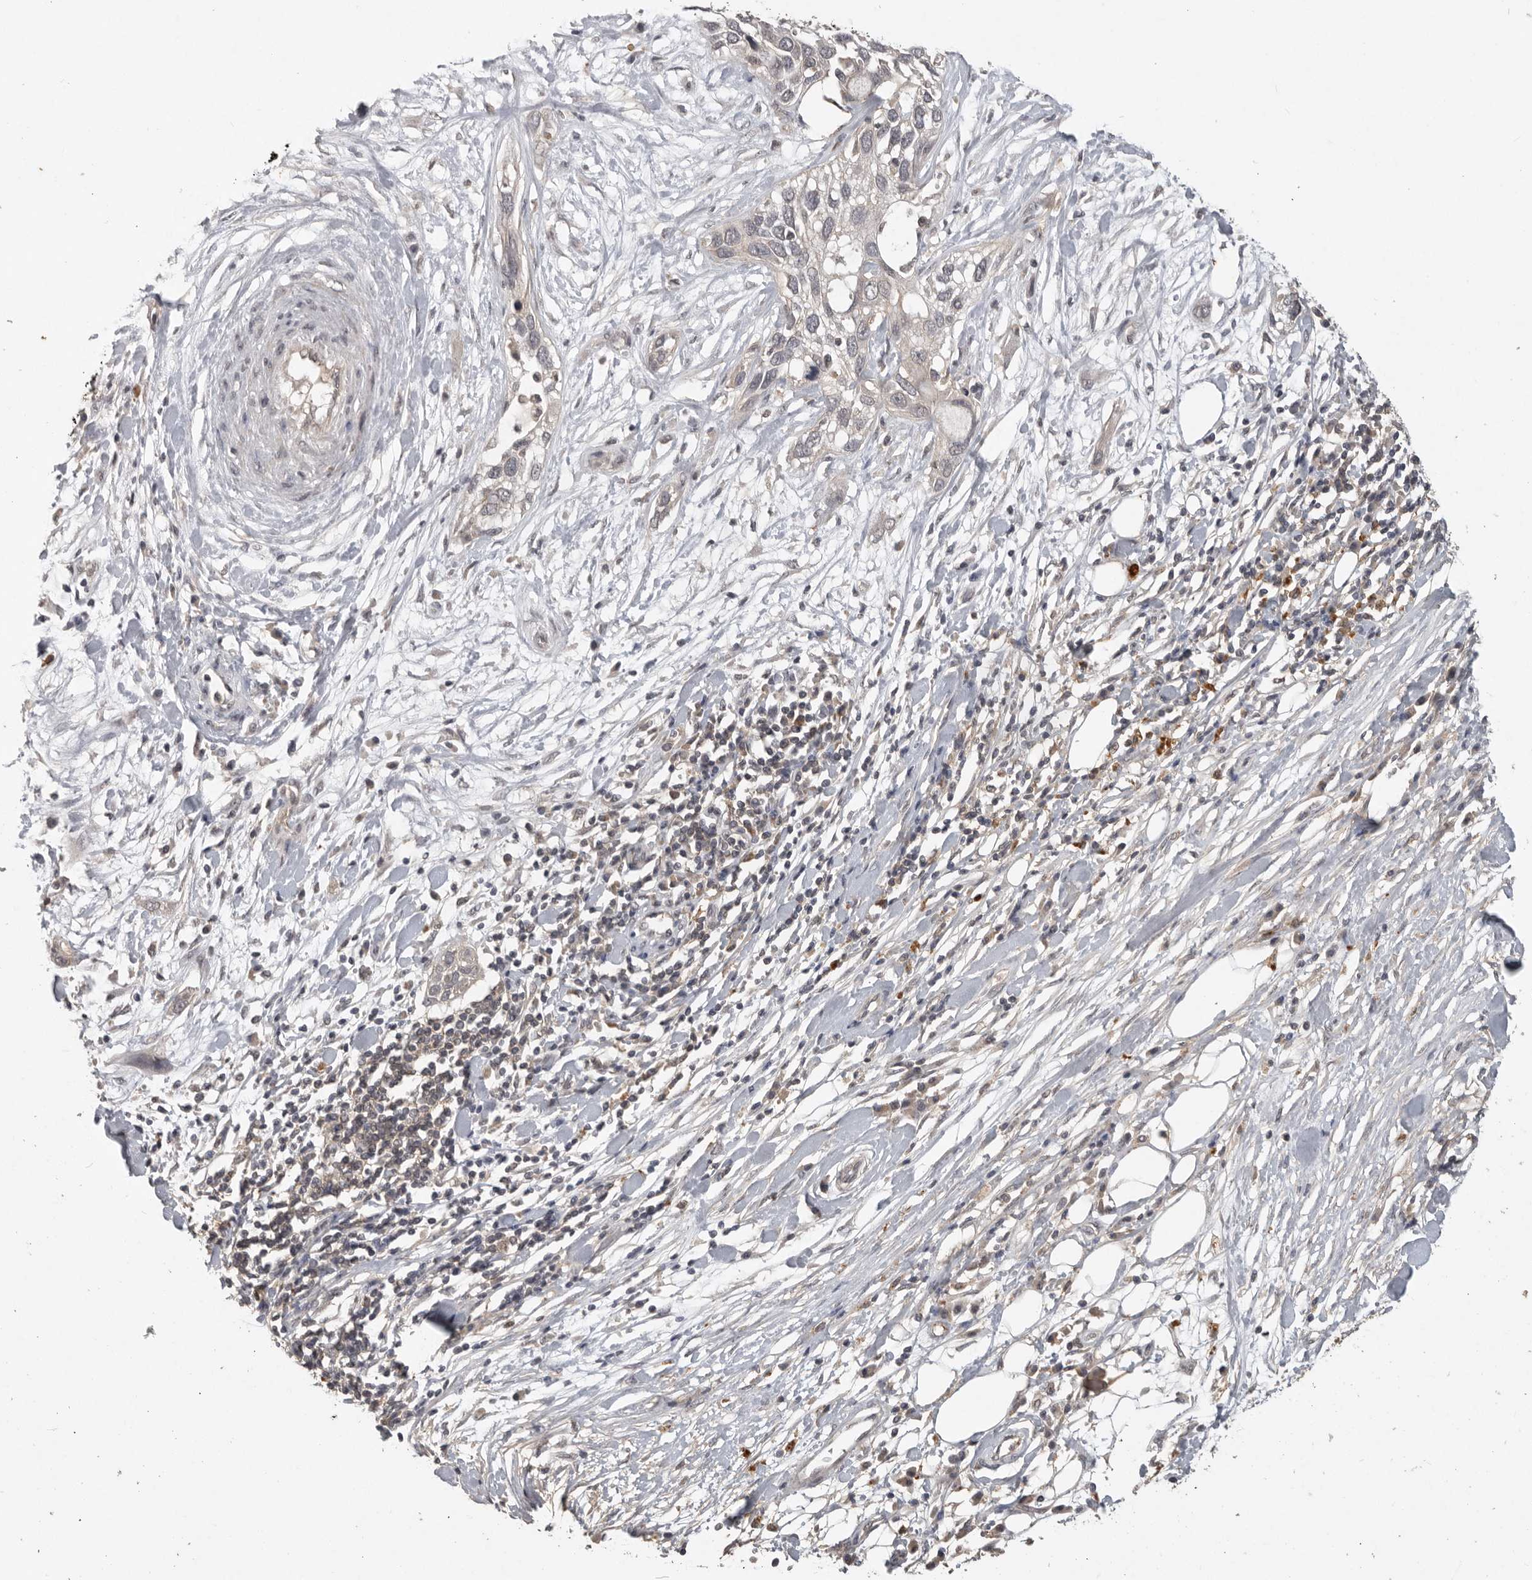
{"staining": {"intensity": "weak", "quantity": "<25%", "location": "cytoplasmic/membranous"}, "tissue": "pancreatic cancer", "cell_type": "Tumor cells", "image_type": "cancer", "snomed": [{"axis": "morphology", "description": "Adenocarcinoma, NOS"}, {"axis": "topography", "description": "Pancreas"}], "caption": "This is a image of IHC staining of pancreatic cancer, which shows no positivity in tumor cells. The staining was performed using DAB to visualize the protein expression in brown, while the nuclei were stained in blue with hematoxylin (Magnification: 20x).", "gene": "ADAMTS4", "patient": {"sex": "female", "age": 60}}